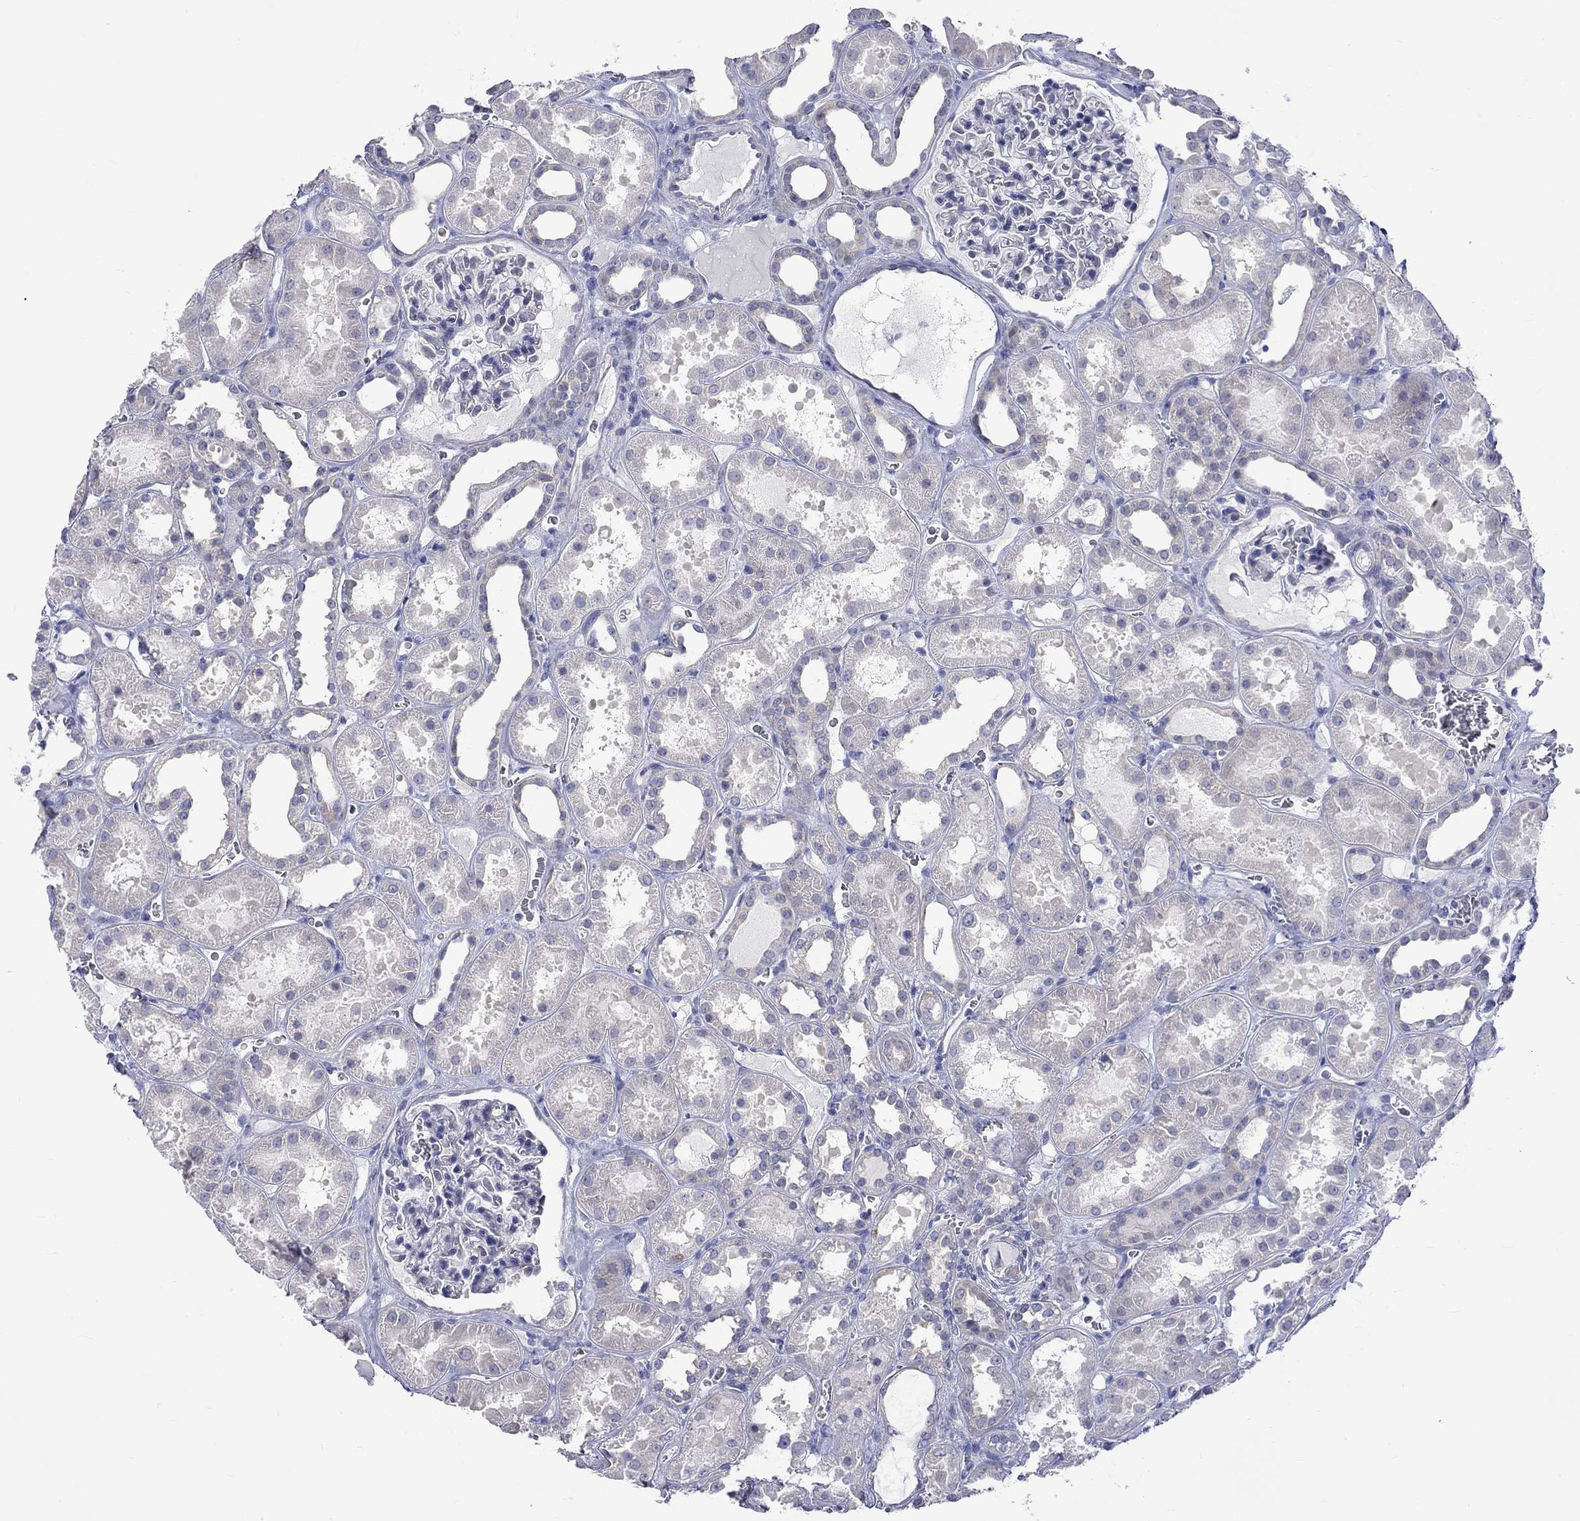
{"staining": {"intensity": "negative", "quantity": "none", "location": "none"}, "tissue": "kidney", "cell_type": "Cells in glomeruli", "image_type": "normal", "snomed": [{"axis": "morphology", "description": "Normal tissue, NOS"}, {"axis": "topography", "description": "Kidney"}], "caption": "Cells in glomeruli show no significant protein staining in benign kidney. Brightfield microscopy of IHC stained with DAB (3,3'-diaminobenzidine) (brown) and hematoxylin (blue), captured at high magnification.", "gene": "CERS1", "patient": {"sex": "female", "age": 41}}